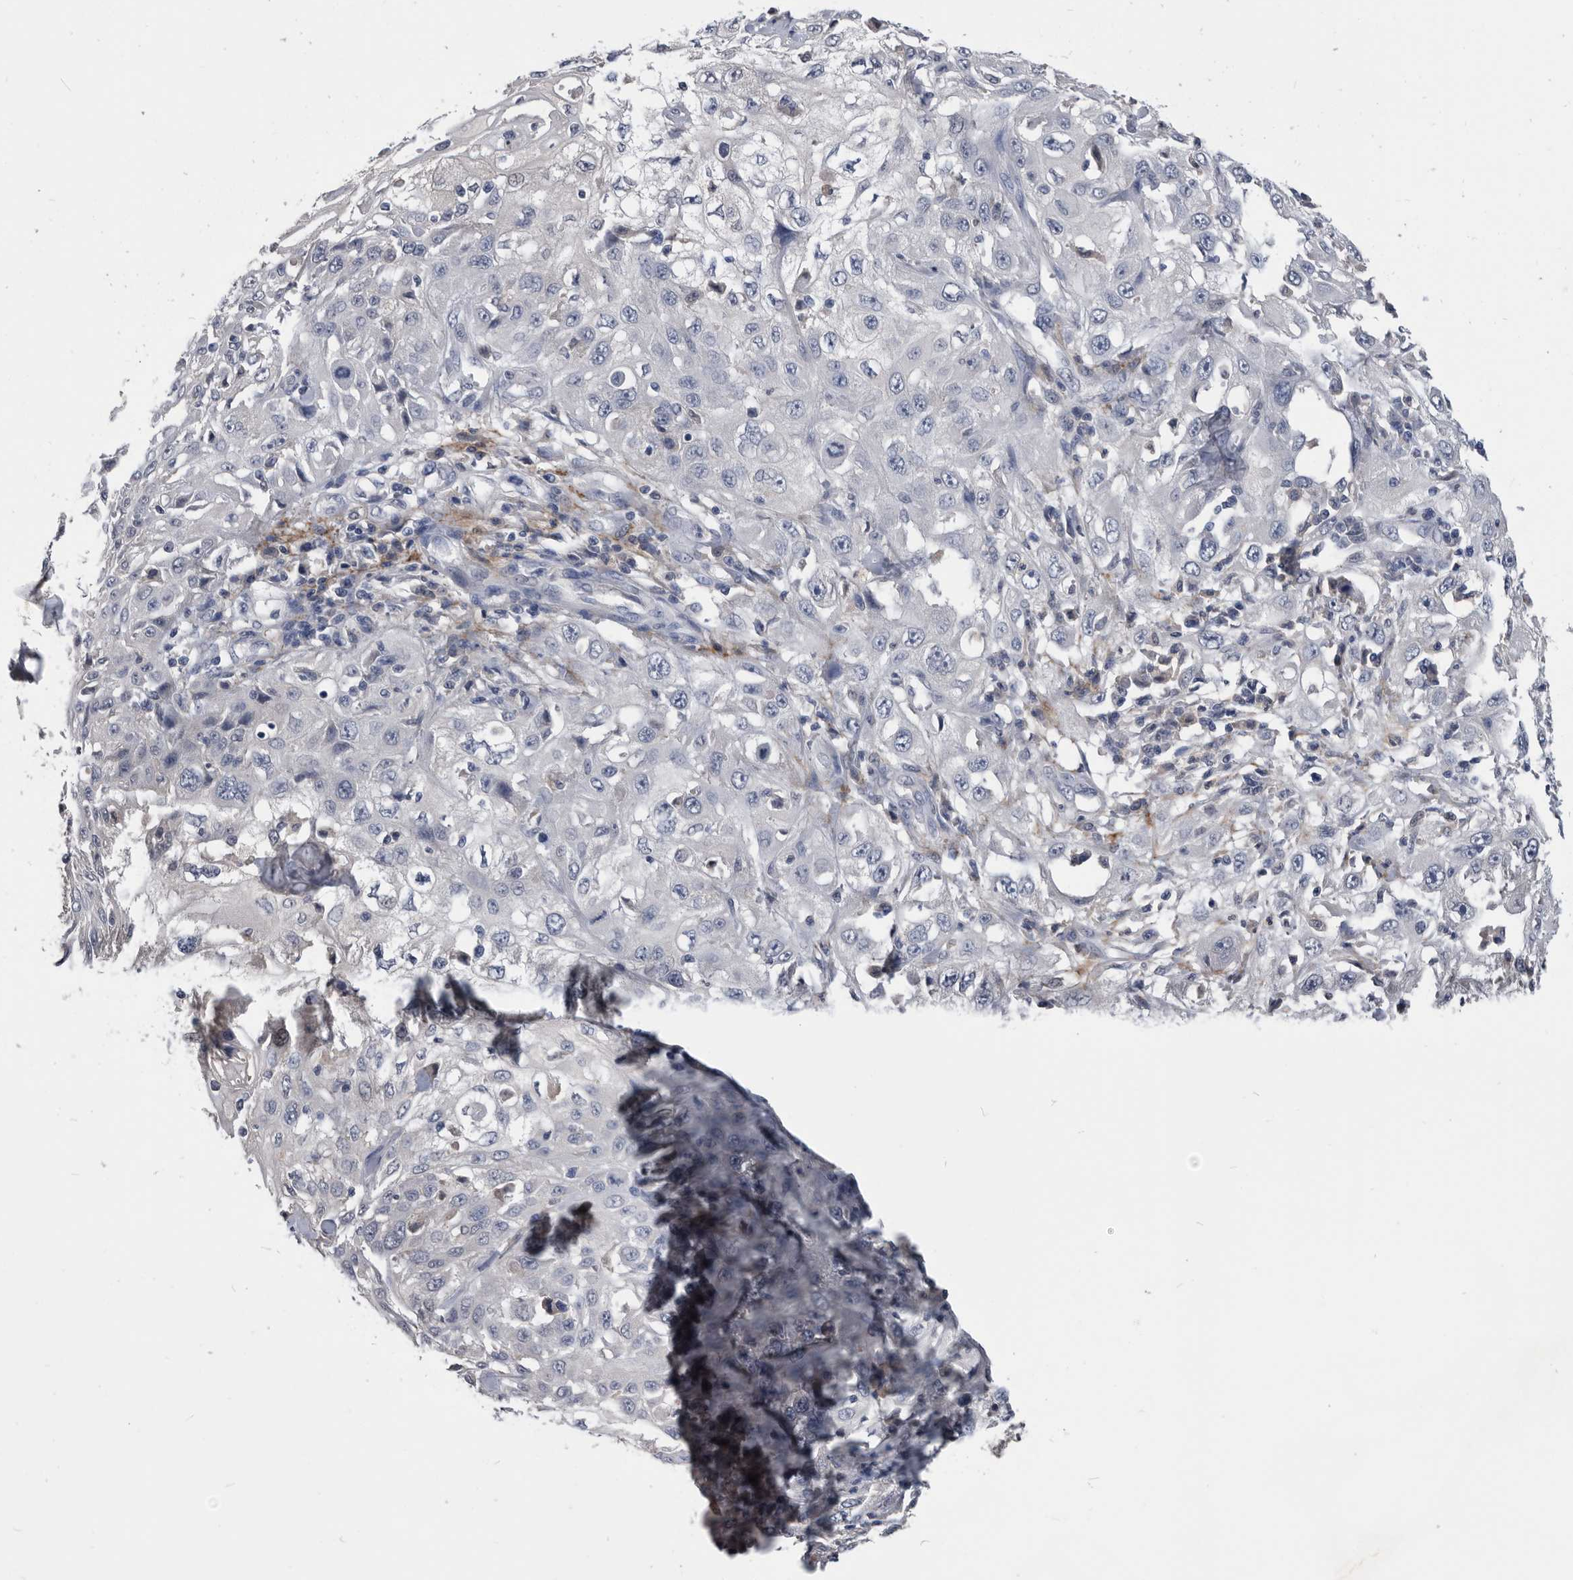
{"staining": {"intensity": "negative", "quantity": "none", "location": "none"}, "tissue": "skin cancer", "cell_type": "Tumor cells", "image_type": "cancer", "snomed": [{"axis": "morphology", "description": "Squamous cell carcinoma, NOS"}, {"axis": "topography", "description": "Skin"}], "caption": "The image displays no staining of tumor cells in skin squamous cell carcinoma. Brightfield microscopy of IHC stained with DAB (3,3'-diaminobenzidine) (brown) and hematoxylin (blue), captured at high magnification.", "gene": "PDXK", "patient": {"sex": "male", "age": 75}}